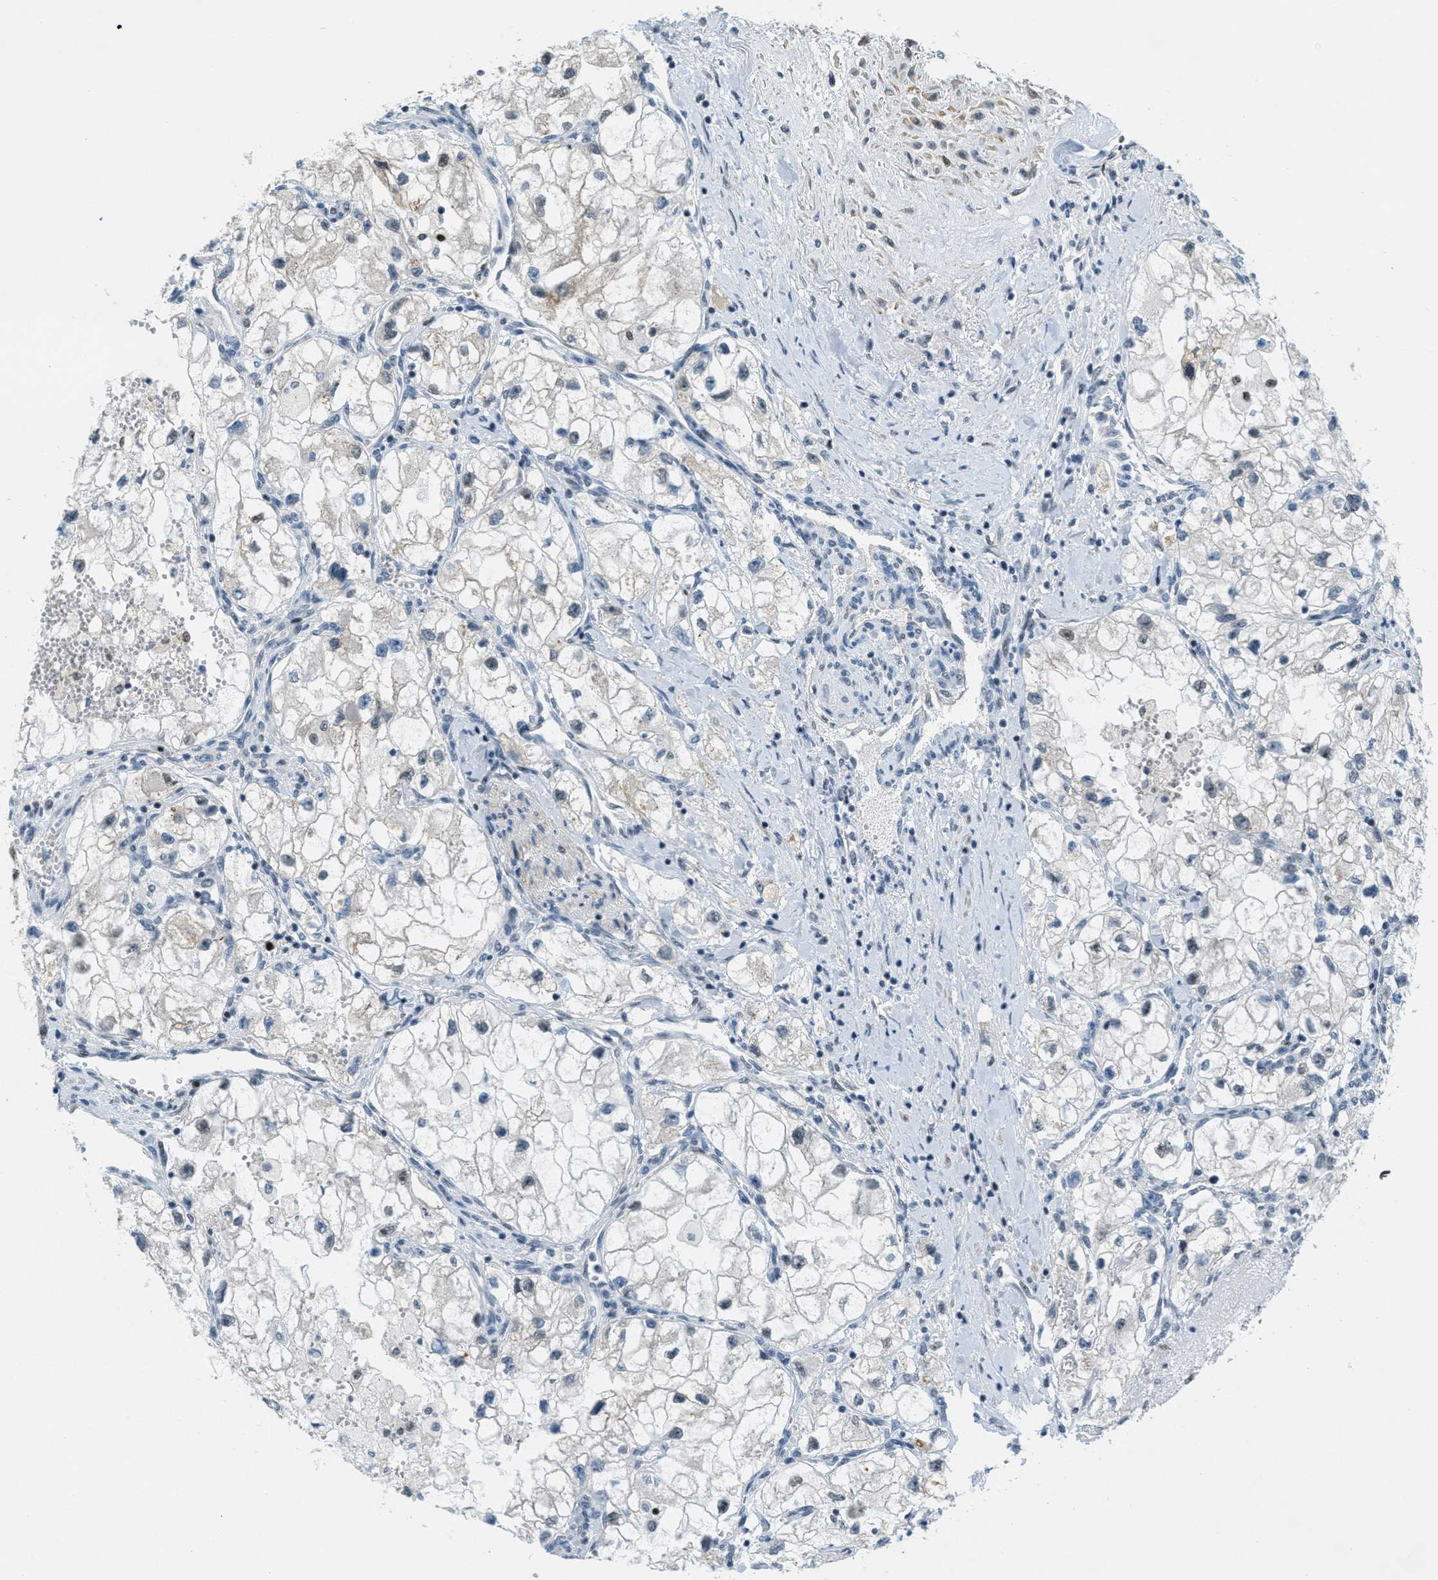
{"staining": {"intensity": "negative", "quantity": "none", "location": "none"}, "tissue": "renal cancer", "cell_type": "Tumor cells", "image_type": "cancer", "snomed": [{"axis": "morphology", "description": "Adenocarcinoma, NOS"}, {"axis": "topography", "description": "Kidney"}], "caption": "The photomicrograph shows no staining of tumor cells in renal cancer (adenocarcinoma).", "gene": "ZDHHC23", "patient": {"sex": "female", "age": 70}}